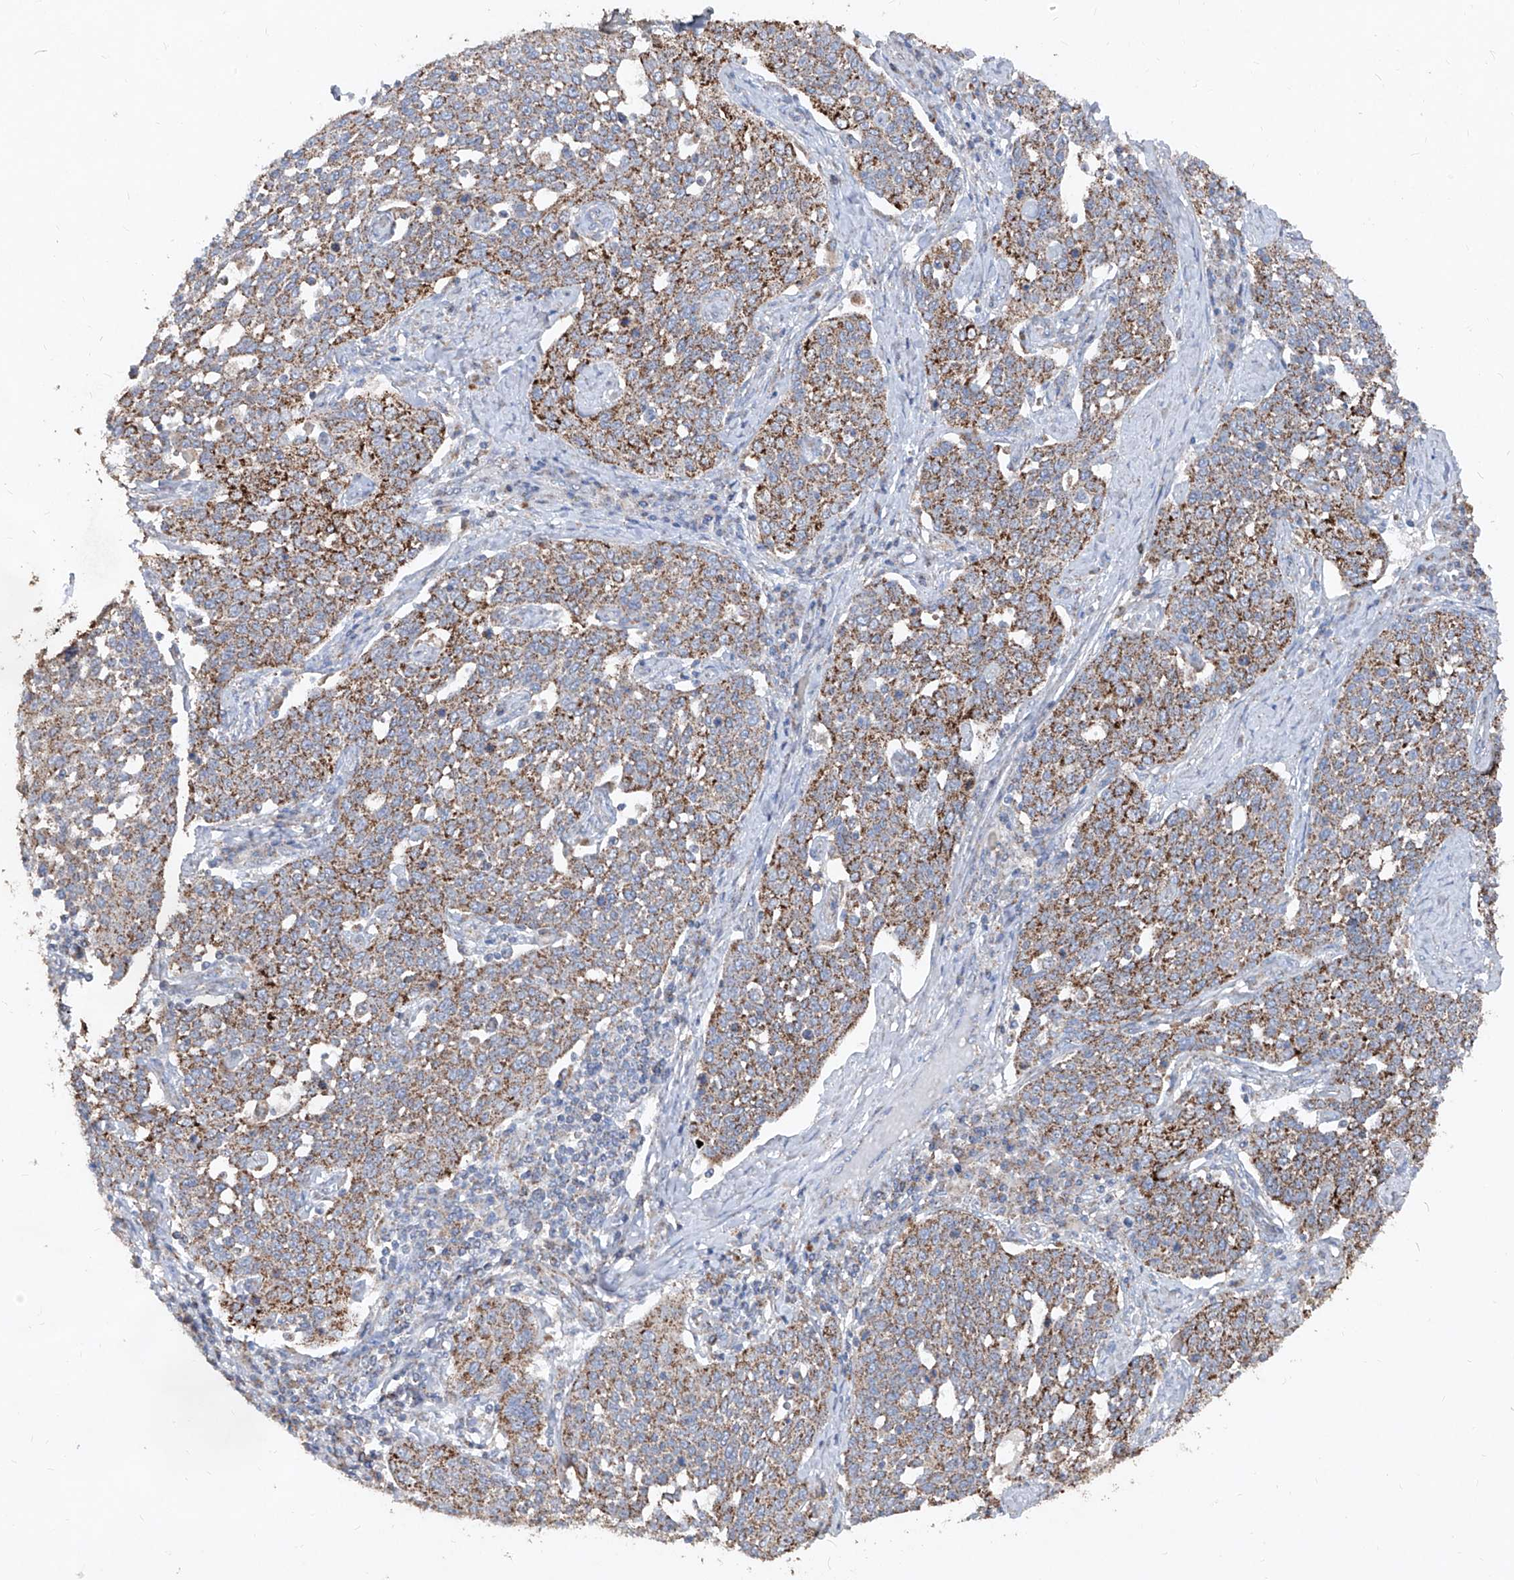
{"staining": {"intensity": "moderate", "quantity": "25%-75%", "location": "cytoplasmic/membranous"}, "tissue": "cervical cancer", "cell_type": "Tumor cells", "image_type": "cancer", "snomed": [{"axis": "morphology", "description": "Squamous cell carcinoma, NOS"}, {"axis": "topography", "description": "Cervix"}], "caption": "Tumor cells demonstrate moderate cytoplasmic/membranous staining in approximately 25%-75% of cells in cervical cancer (squamous cell carcinoma).", "gene": "ABCD3", "patient": {"sex": "female", "age": 34}}